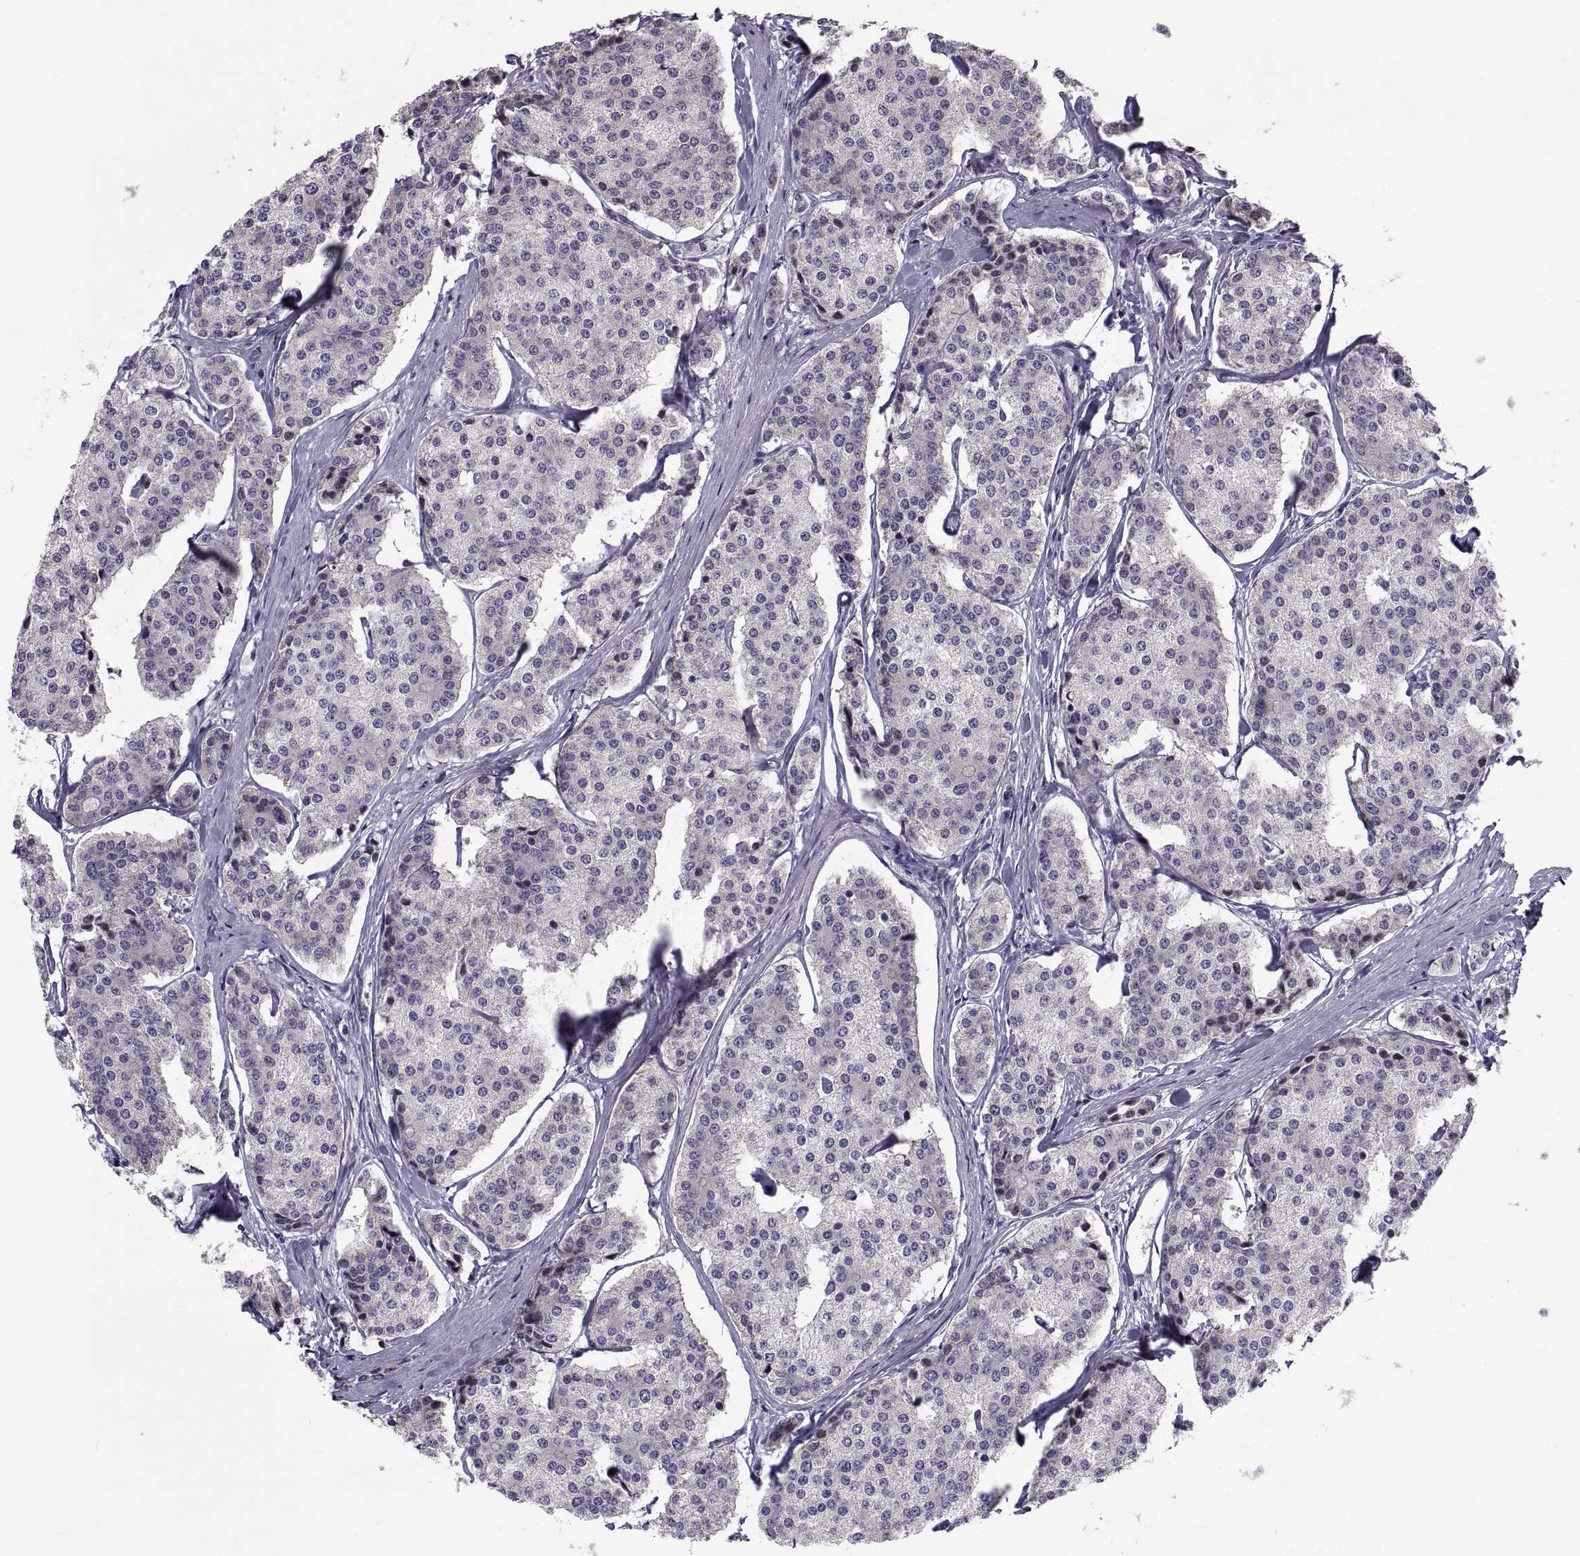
{"staining": {"intensity": "weak", "quantity": "<25%", "location": "cytoplasmic/membranous"}, "tissue": "carcinoid", "cell_type": "Tumor cells", "image_type": "cancer", "snomed": [{"axis": "morphology", "description": "Carcinoid, malignant, NOS"}, {"axis": "topography", "description": "Small intestine"}], "caption": "Immunohistochemical staining of human malignant carcinoid exhibits no significant positivity in tumor cells.", "gene": "ANO1", "patient": {"sex": "female", "age": 65}}